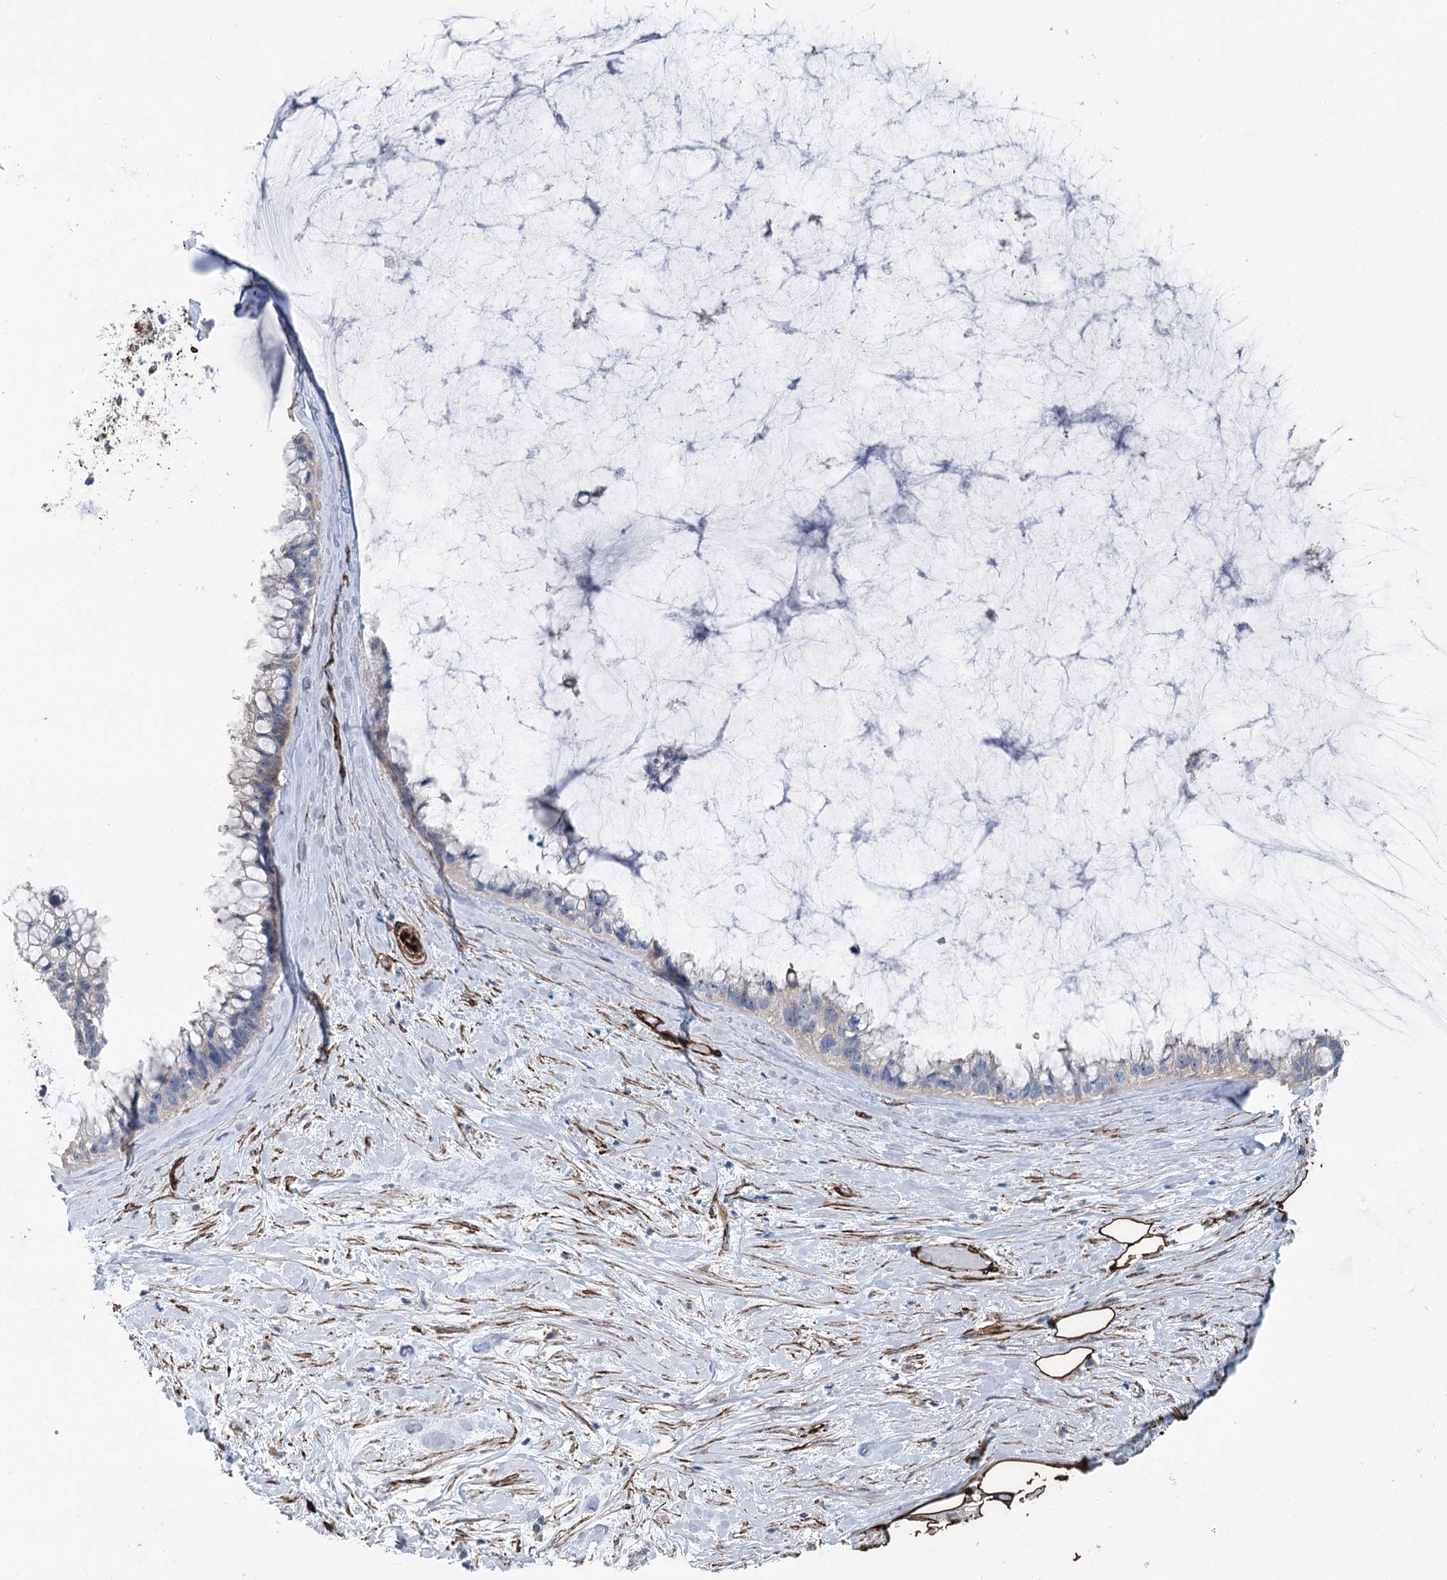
{"staining": {"intensity": "negative", "quantity": "none", "location": "none"}, "tissue": "ovarian cancer", "cell_type": "Tumor cells", "image_type": "cancer", "snomed": [{"axis": "morphology", "description": "Cystadenocarcinoma, mucinous, NOS"}, {"axis": "topography", "description": "Ovary"}], "caption": "High magnification brightfield microscopy of ovarian cancer stained with DAB (brown) and counterstained with hematoxylin (blue): tumor cells show no significant staining. The staining is performed using DAB (3,3'-diaminobenzidine) brown chromogen with nuclei counter-stained in using hematoxylin.", "gene": "IQSEC1", "patient": {"sex": "female", "age": 39}}